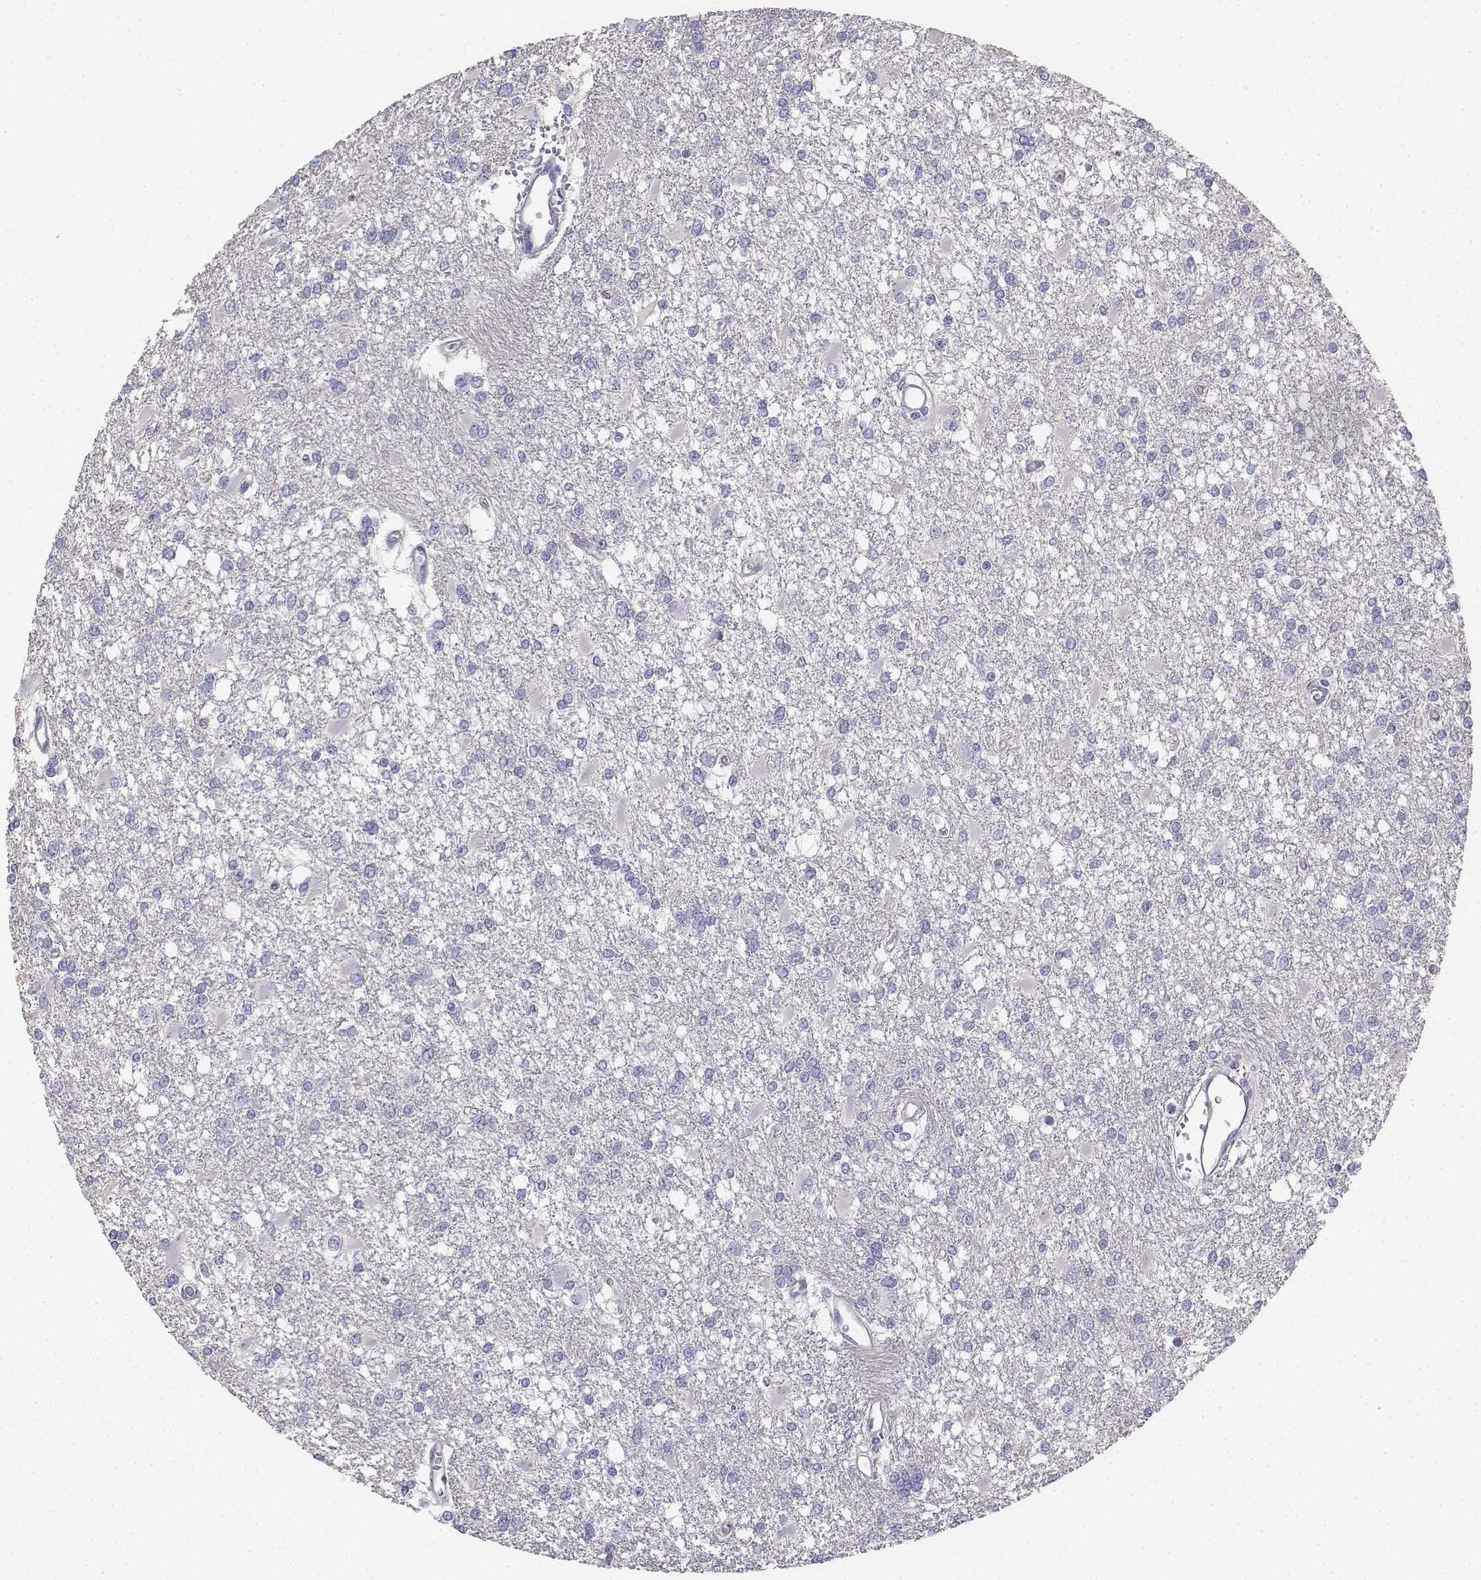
{"staining": {"intensity": "negative", "quantity": "none", "location": "none"}, "tissue": "glioma", "cell_type": "Tumor cells", "image_type": "cancer", "snomed": [{"axis": "morphology", "description": "Glioma, malignant, High grade"}, {"axis": "topography", "description": "Cerebral cortex"}], "caption": "There is no significant expression in tumor cells of high-grade glioma (malignant). (DAB IHC with hematoxylin counter stain).", "gene": "LGSN", "patient": {"sex": "male", "age": 79}}